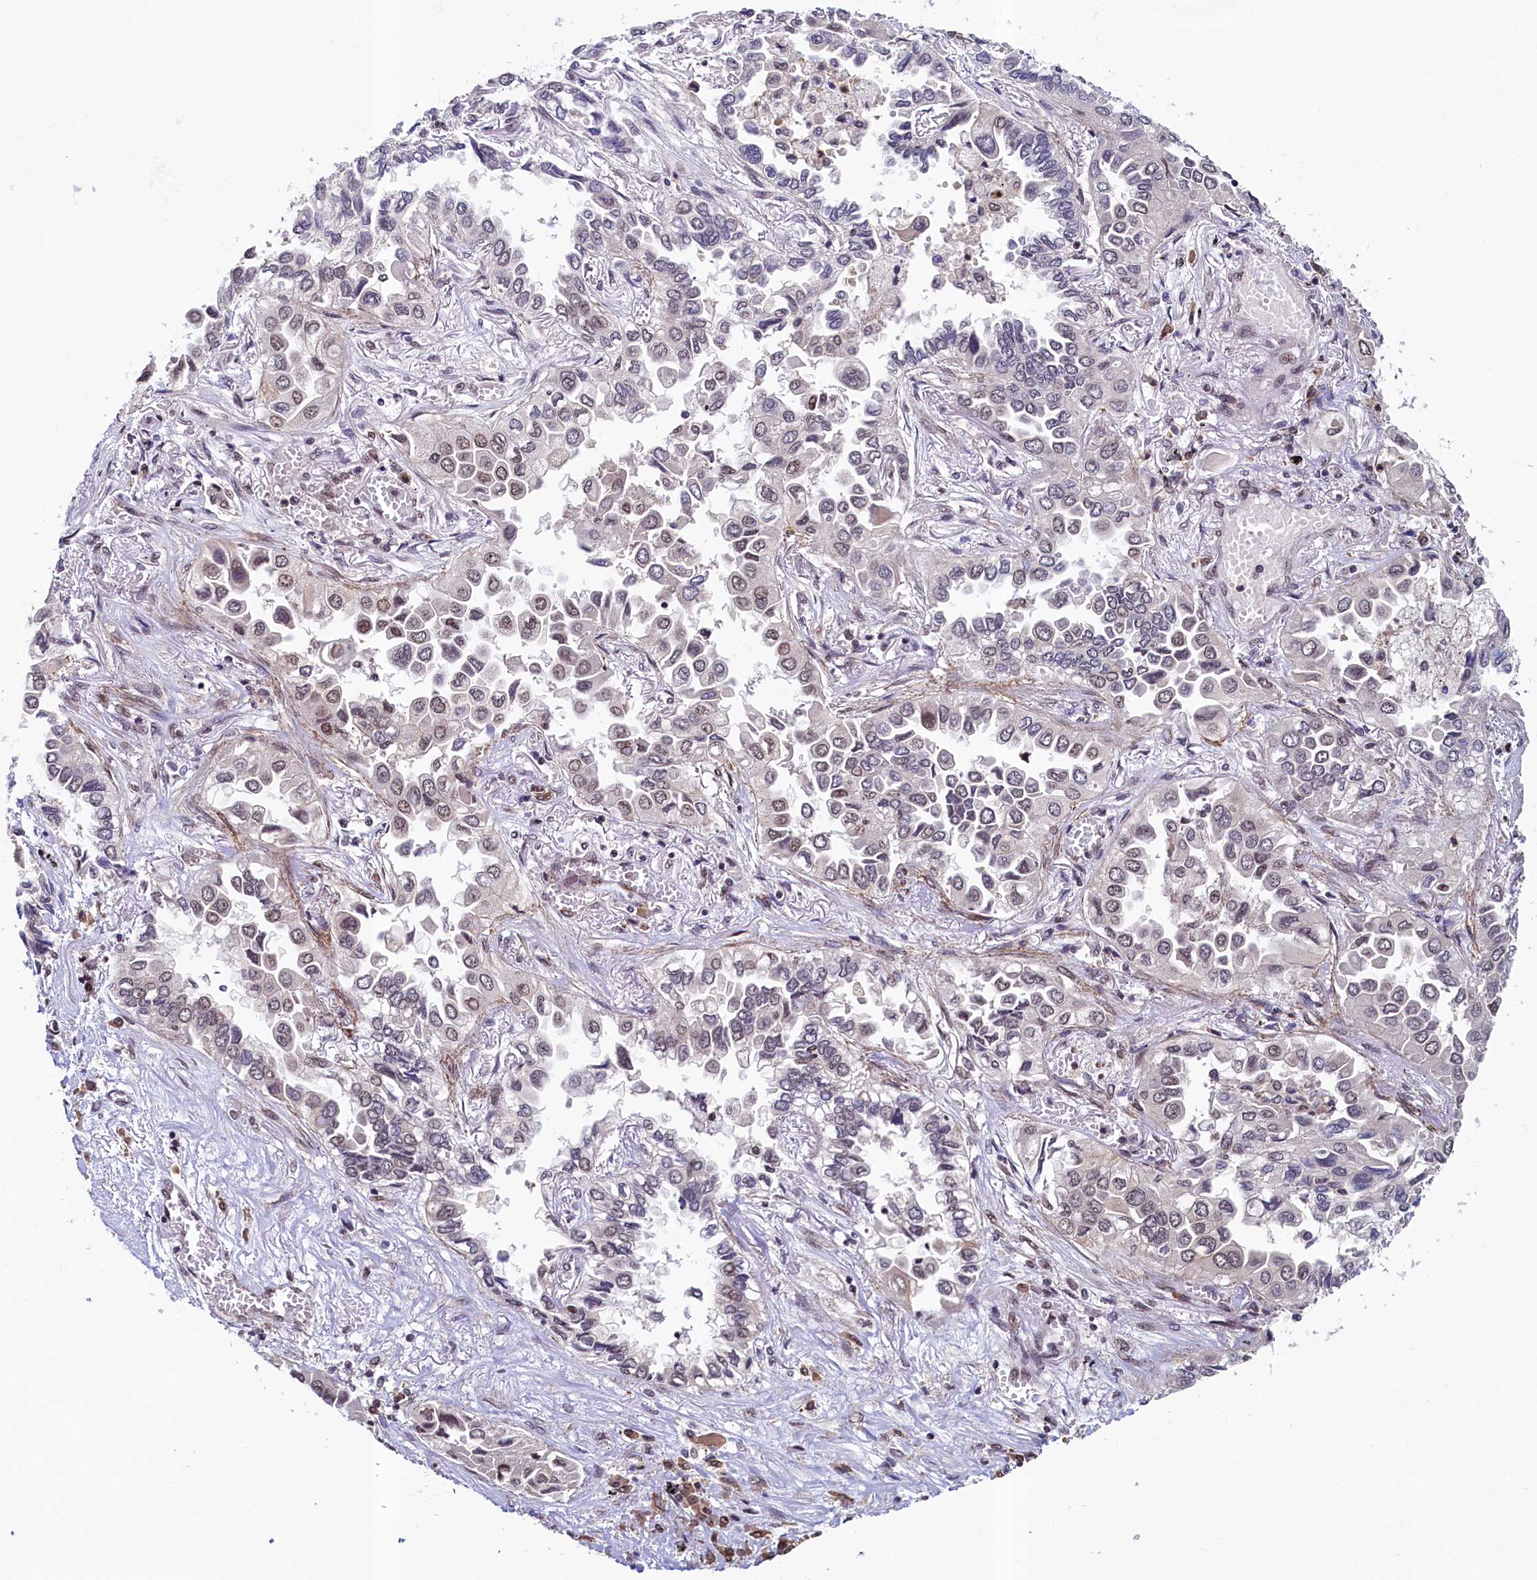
{"staining": {"intensity": "weak", "quantity": "25%-75%", "location": "nuclear"}, "tissue": "lung cancer", "cell_type": "Tumor cells", "image_type": "cancer", "snomed": [{"axis": "morphology", "description": "Adenocarcinoma, NOS"}, {"axis": "topography", "description": "Lung"}], "caption": "Immunohistochemistry (IHC) of human lung cancer (adenocarcinoma) exhibits low levels of weak nuclear expression in approximately 25%-75% of tumor cells.", "gene": "LEO1", "patient": {"sex": "female", "age": 76}}